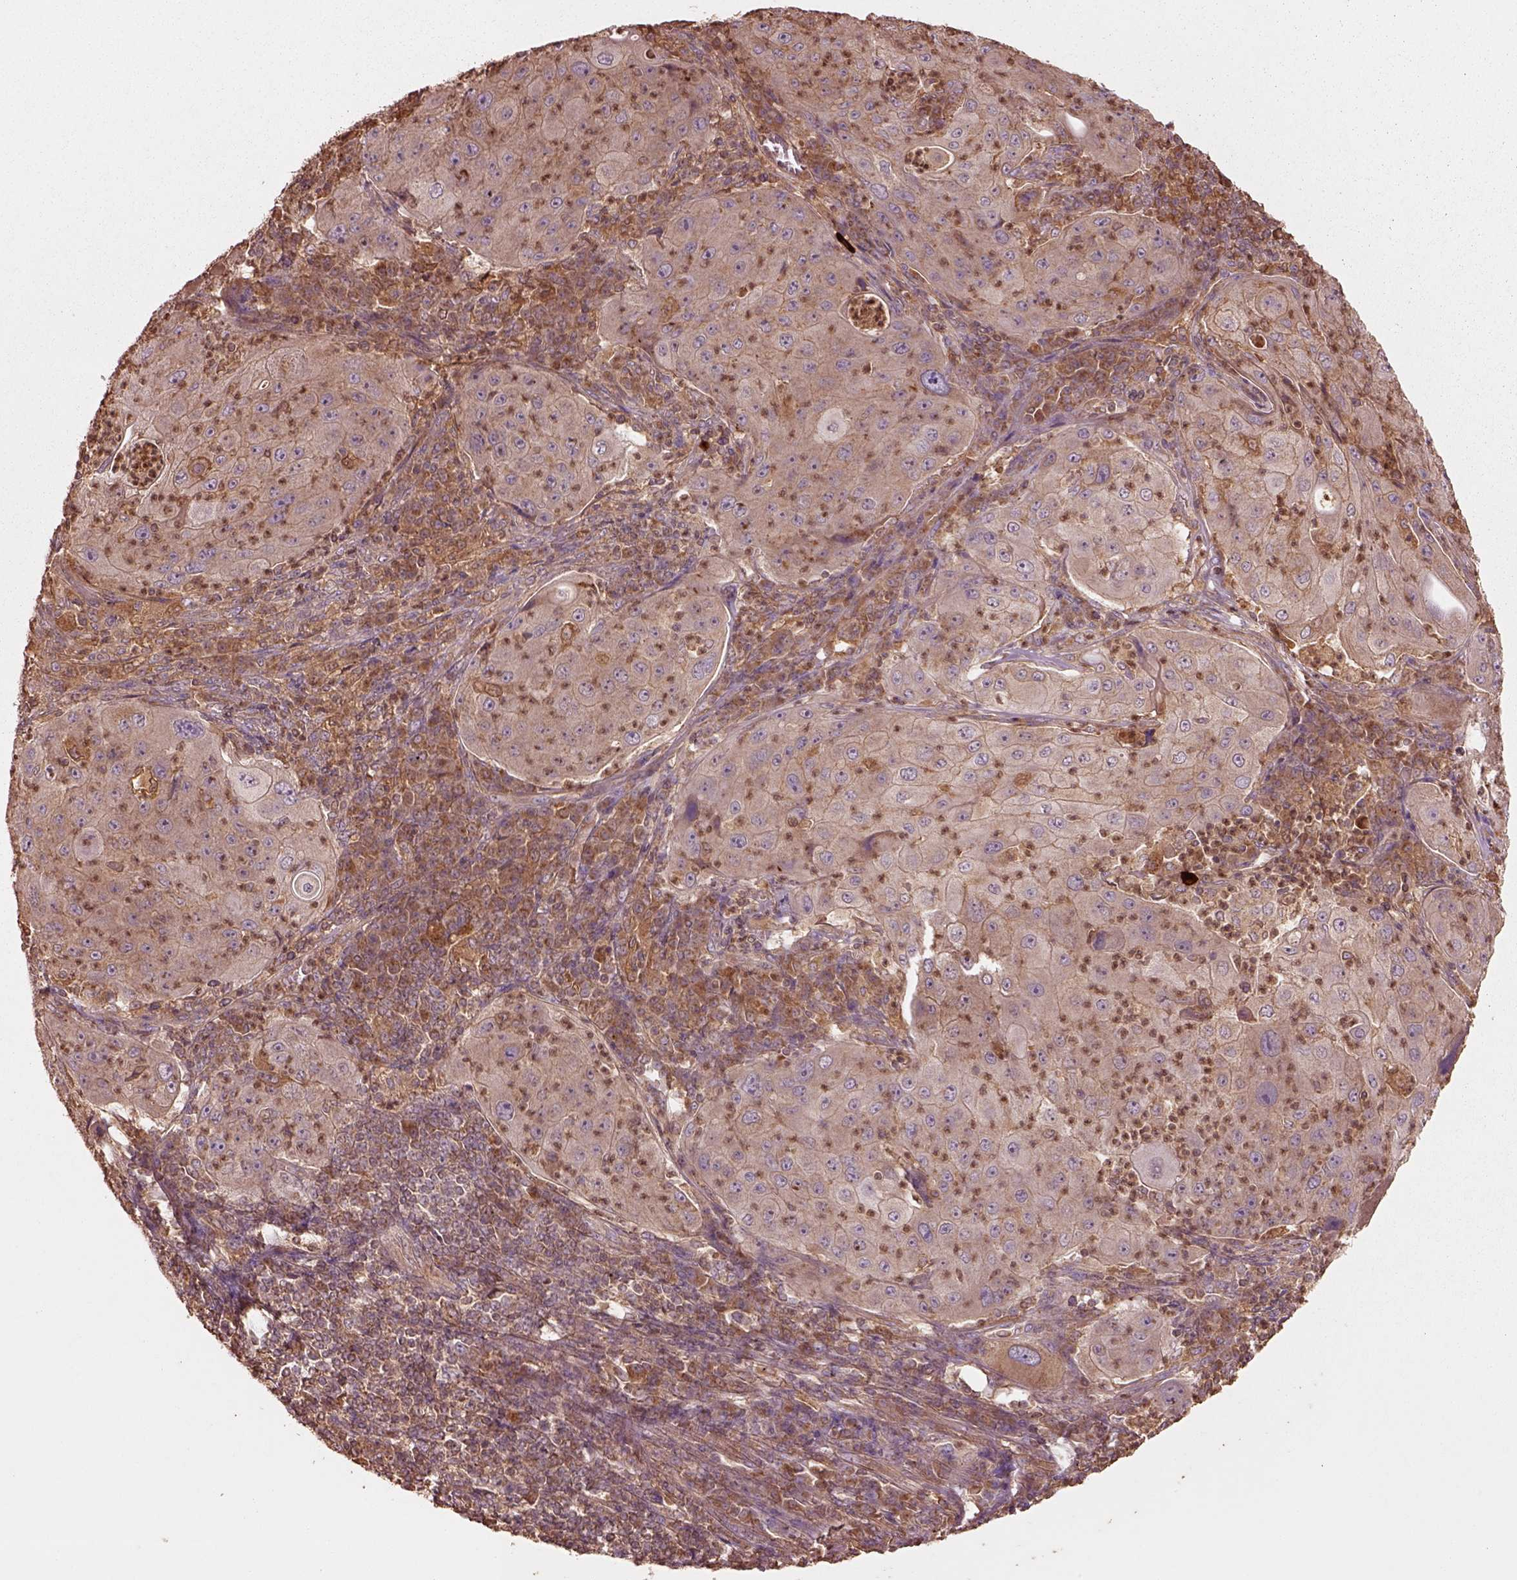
{"staining": {"intensity": "weak", "quantity": "<25%", "location": "cytoplasmic/membranous"}, "tissue": "lung cancer", "cell_type": "Tumor cells", "image_type": "cancer", "snomed": [{"axis": "morphology", "description": "Squamous cell carcinoma, NOS"}, {"axis": "topography", "description": "Lung"}], "caption": "Immunohistochemistry image of neoplastic tissue: lung squamous cell carcinoma stained with DAB shows no significant protein expression in tumor cells.", "gene": "TRADD", "patient": {"sex": "female", "age": 59}}